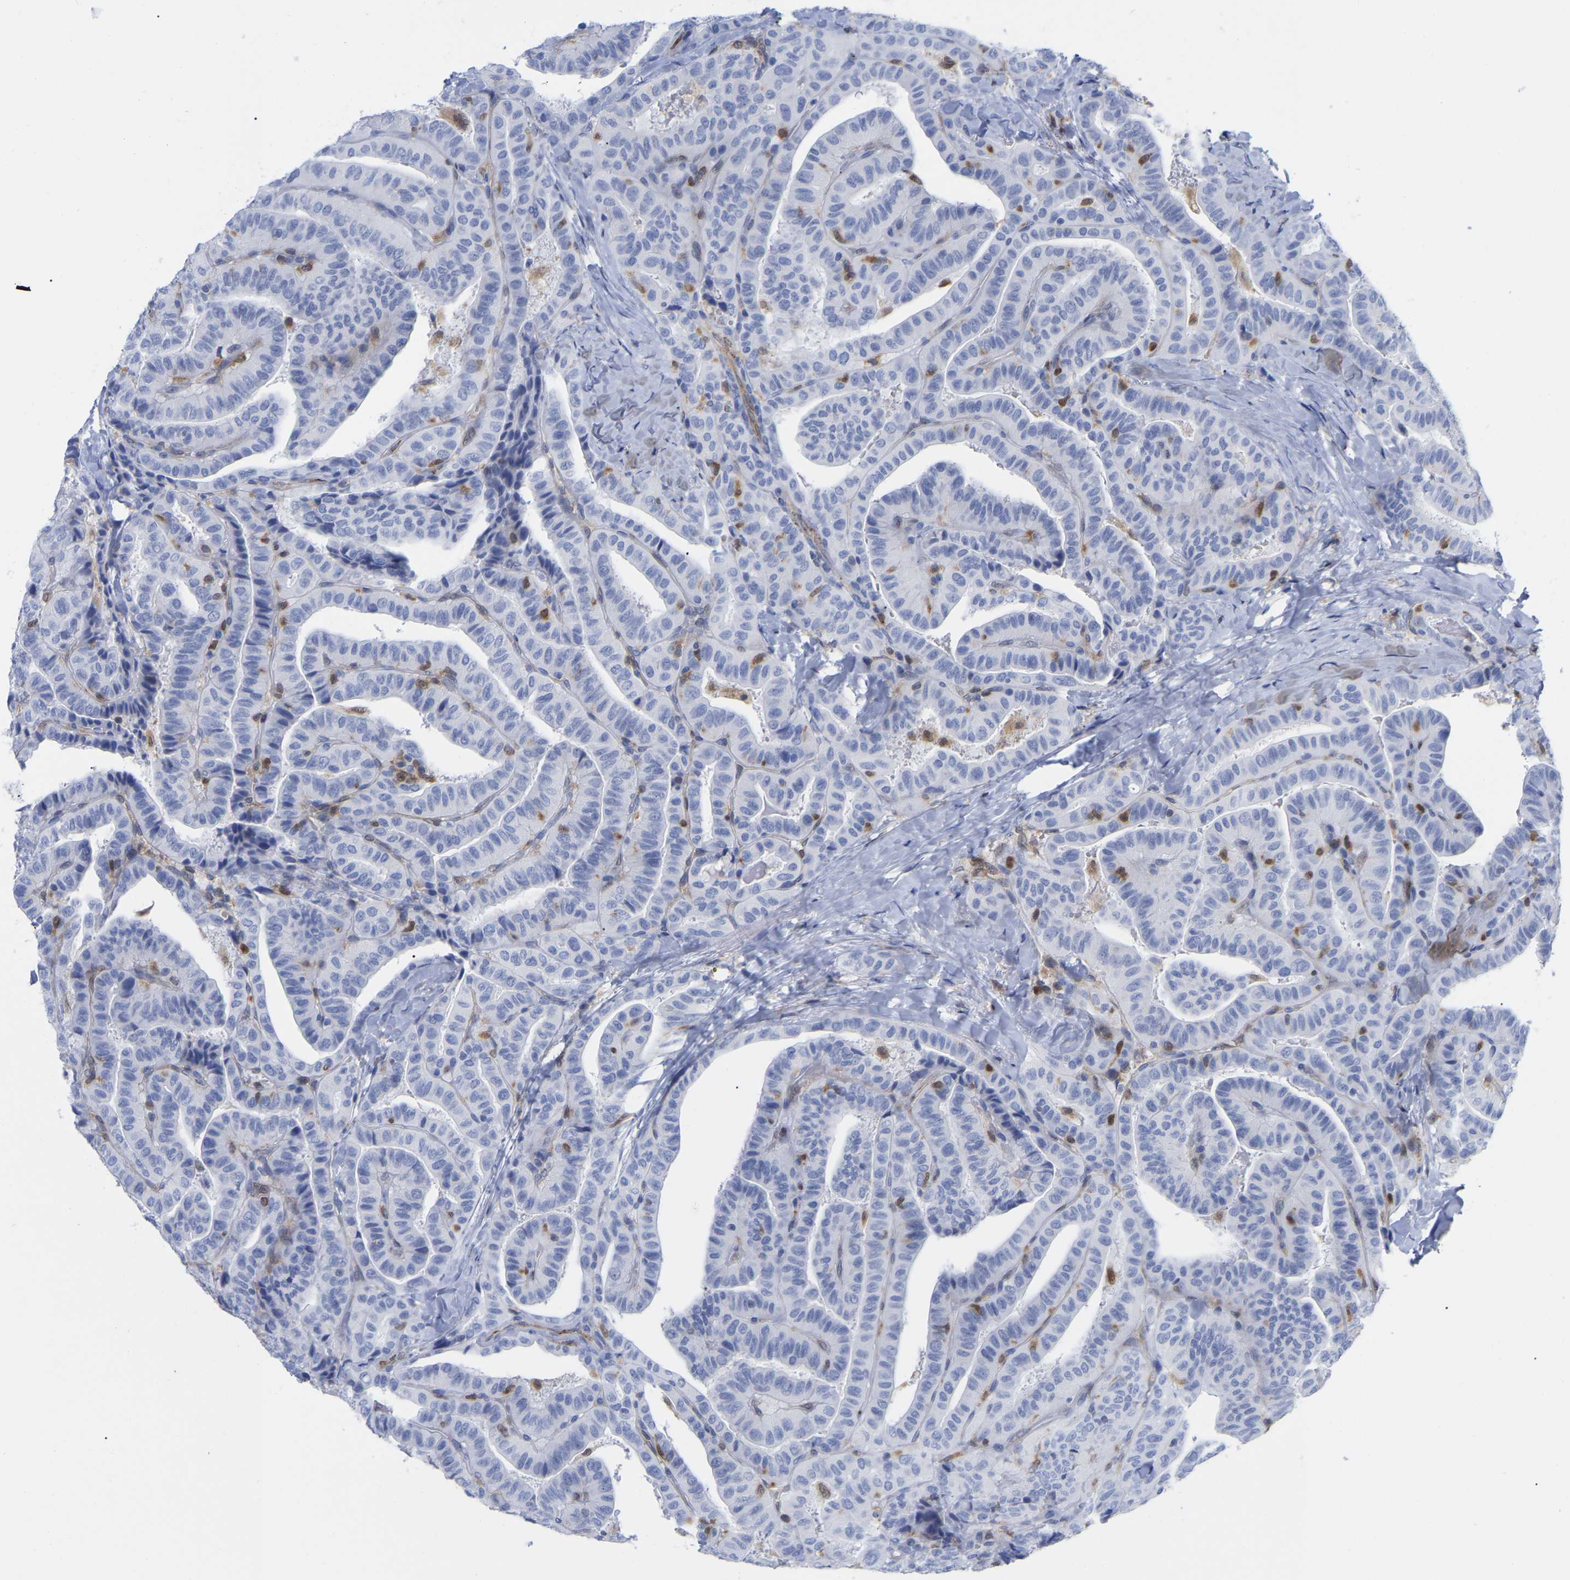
{"staining": {"intensity": "negative", "quantity": "none", "location": "none"}, "tissue": "thyroid cancer", "cell_type": "Tumor cells", "image_type": "cancer", "snomed": [{"axis": "morphology", "description": "Papillary adenocarcinoma, NOS"}, {"axis": "topography", "description": "Thyroid gland"}], "caption": "This is an immunohistochemistry (IHC) micrograph of thyroid papillary adenocarcinoma. There is no positivity in tumor cells.", "gene": "GIMAP4", "patient": {"sex": "male", "age": 77}}